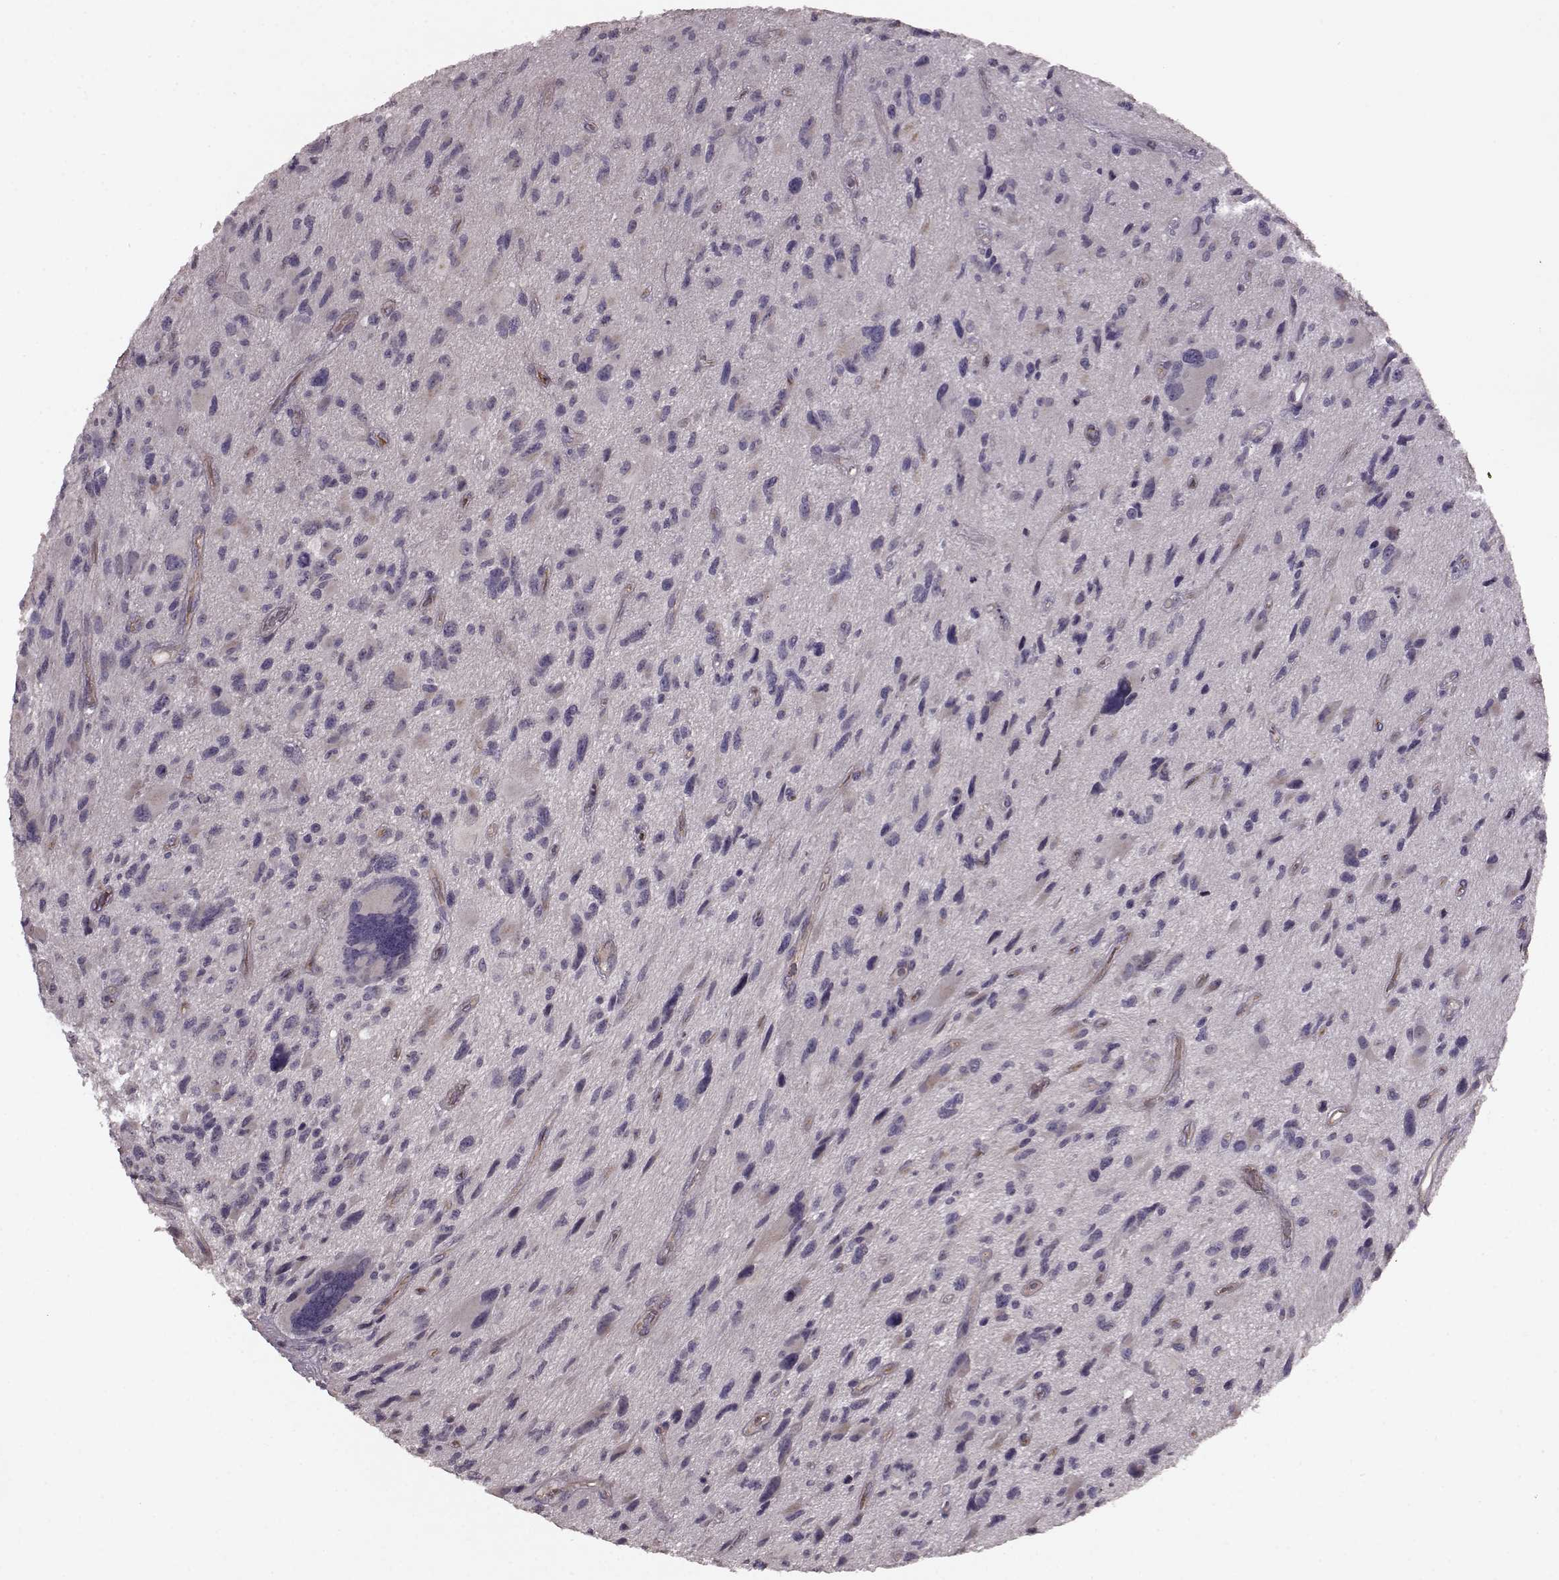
{"staining": {"intensity": "negative", "quantity": "none", "location": "none"}, "tissue": "glioma", "cell_type": "Tumor cells", "image_type": "cancer", "snomed": [{"axis": "morphology", "description": "Glioma, malignant, NOS"}, {"axis": "morphology", "description": "Glioma, malignant, High grade"}, {"axis": "topography", "description": "Brain"}], "caption": "An image of human glioma is negative for staining in tumor cells.", "gene": "SLC52A3", "patient": {"sex": "female", "age": 71}}